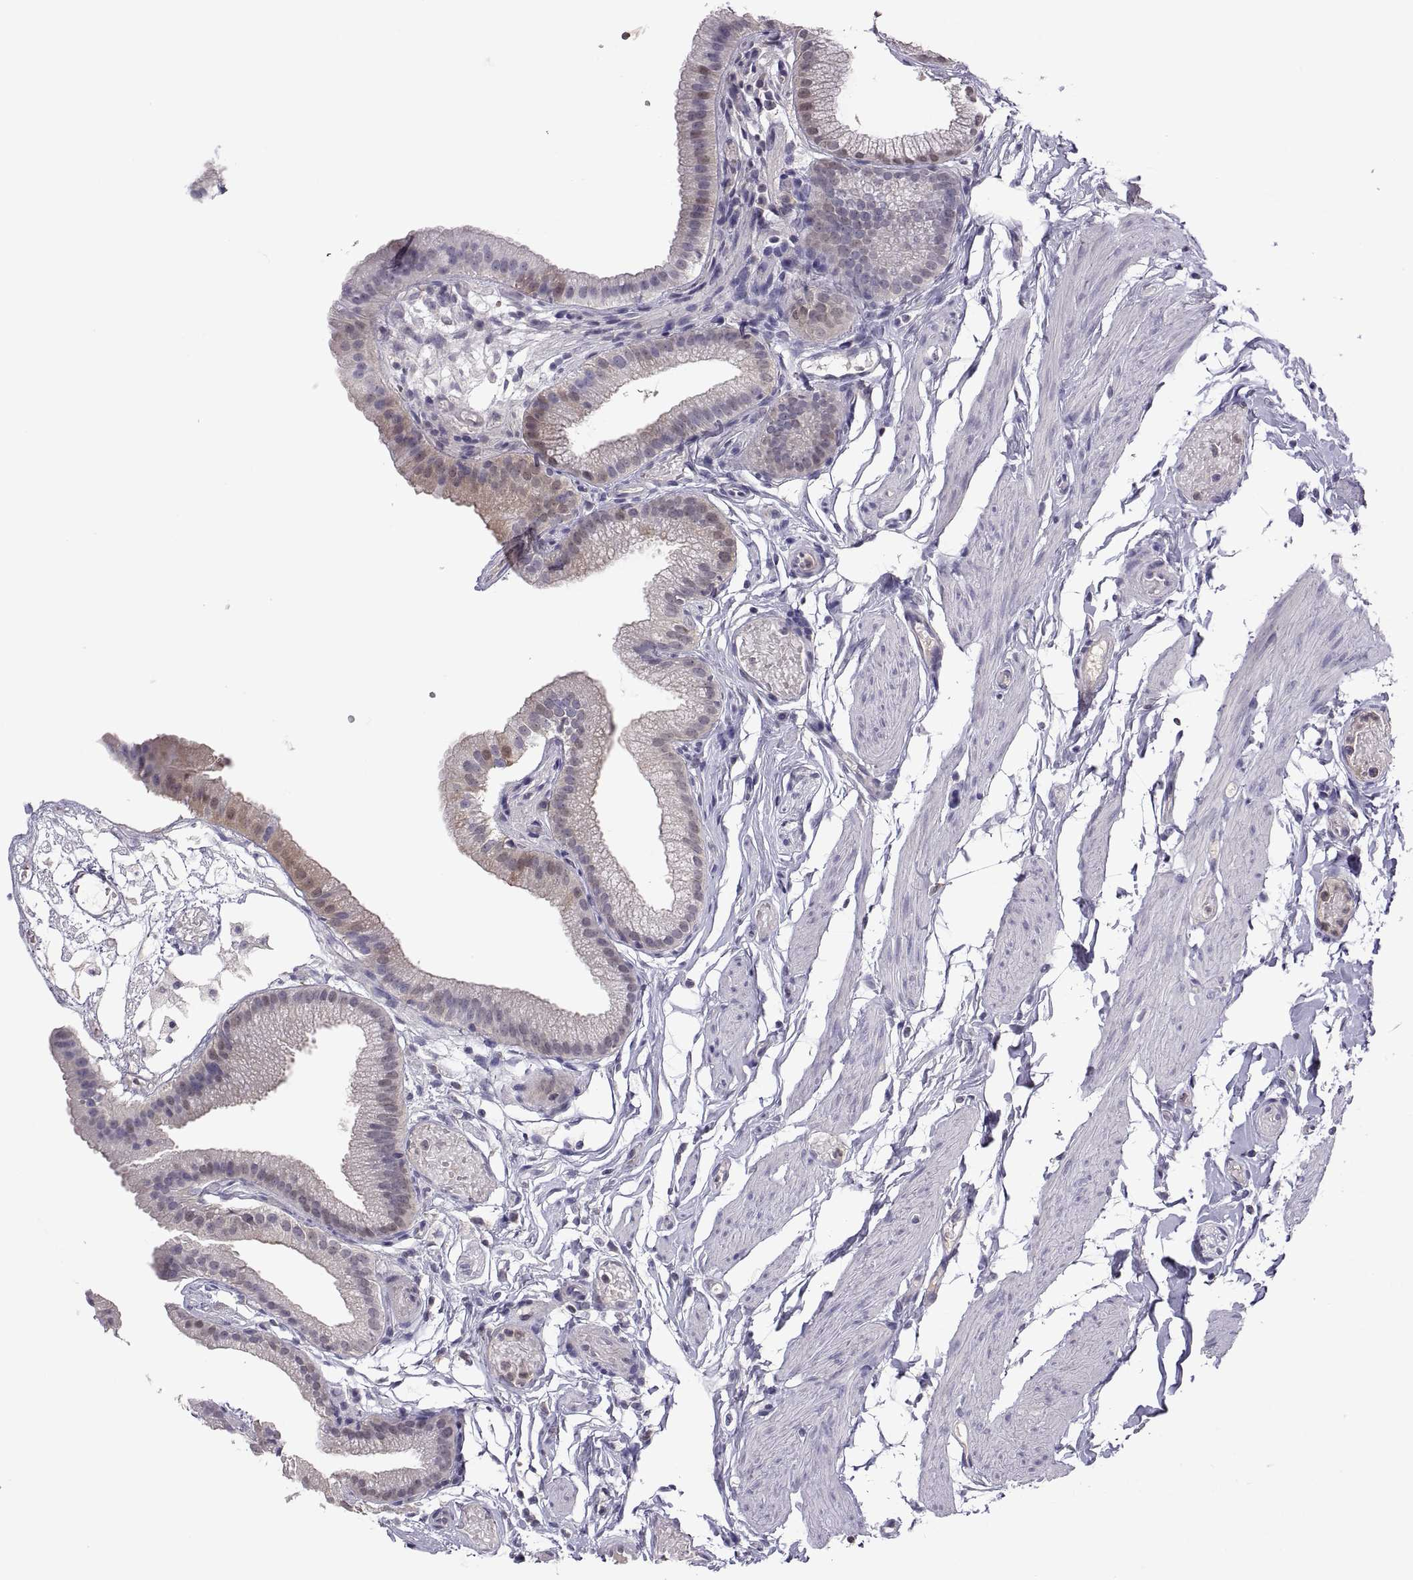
{"staining": {"intensity": "negative", "quantity": "none", "location": "none"}, "tissue": "gallbladder", "cell_type": "Glandular cells", "image_type": "normal", "snomed": [{"axis": "morphology", "description": "Normal tissue, NOS"}, {"axis": "topography", "description": "Gallbladder"}], "caption": "Immunohistochemical staining of unremarkable gallbladder demonstrates no significant expression in glandular cells. (DAB (3,3'-diaminobenzidine) immunohistochemistry (IHC) visualized using brightfield microscopy, high magnification).", "gene": "FGF9", "patient": {"sex": "female", "age": 45}}